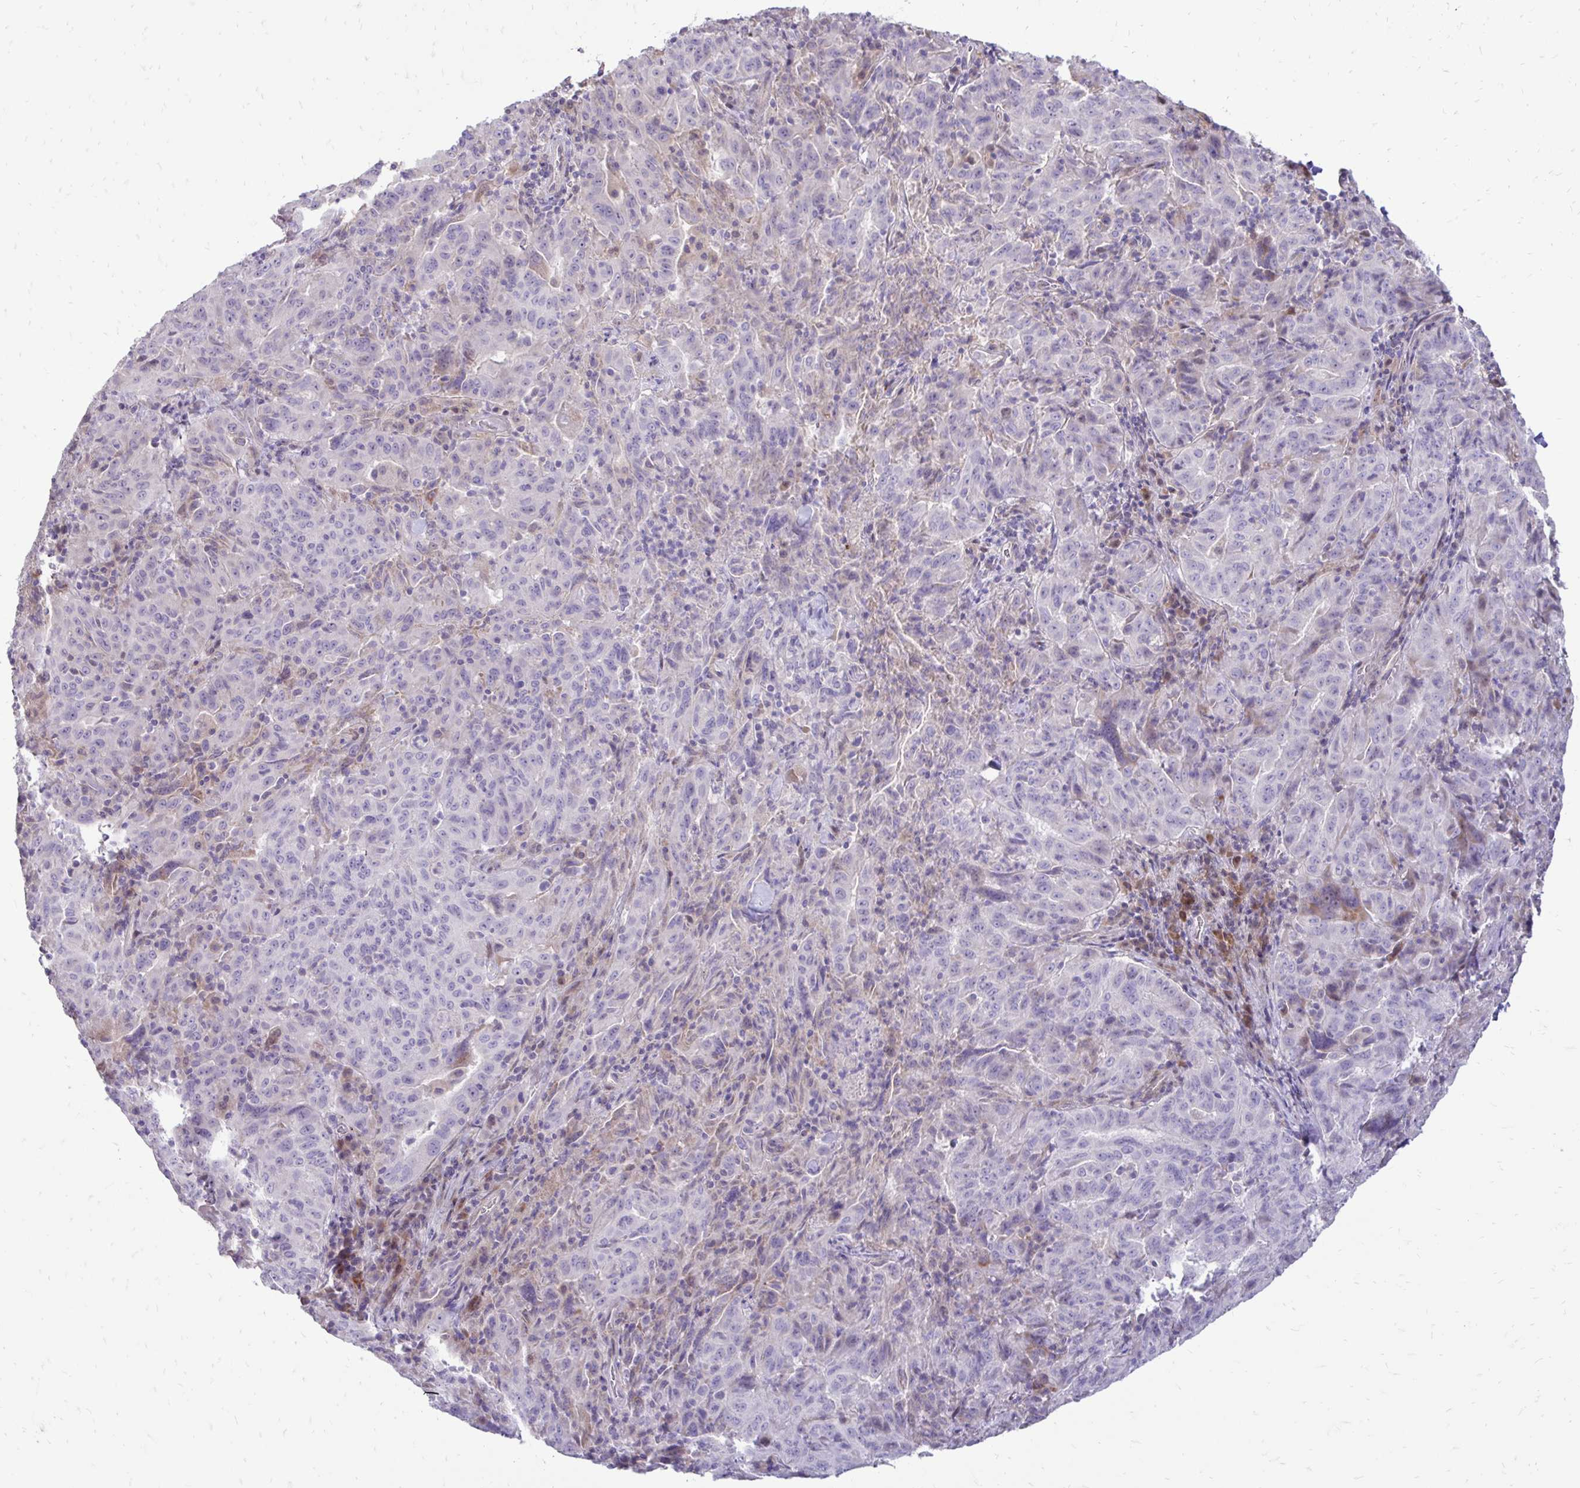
{"staining": {"intensity": "negative", "quantity": "none", "location": "none"}, "tissue": "pancreatic cancer", "cell_type": "Tumor cells", "image_type": "cancer", "snomed": [{"axis": "morphology", "description": "Adenocarcinoma, NOS"}, {"axis": "topography", "description": "Pancreas"}], "caption": "The immunohistochemistry histopathology image has no significant staining in tumor cells of pancreatic adenocarcinoma tissue. Brightfield microscopy of IHC stained with DAB (3,3'-diaminobenzidine) (brown) and hematoxylin (blue), captured at high magnification.", "gene": "GAS2", "patient": {"sex": "male", "age": 63}}